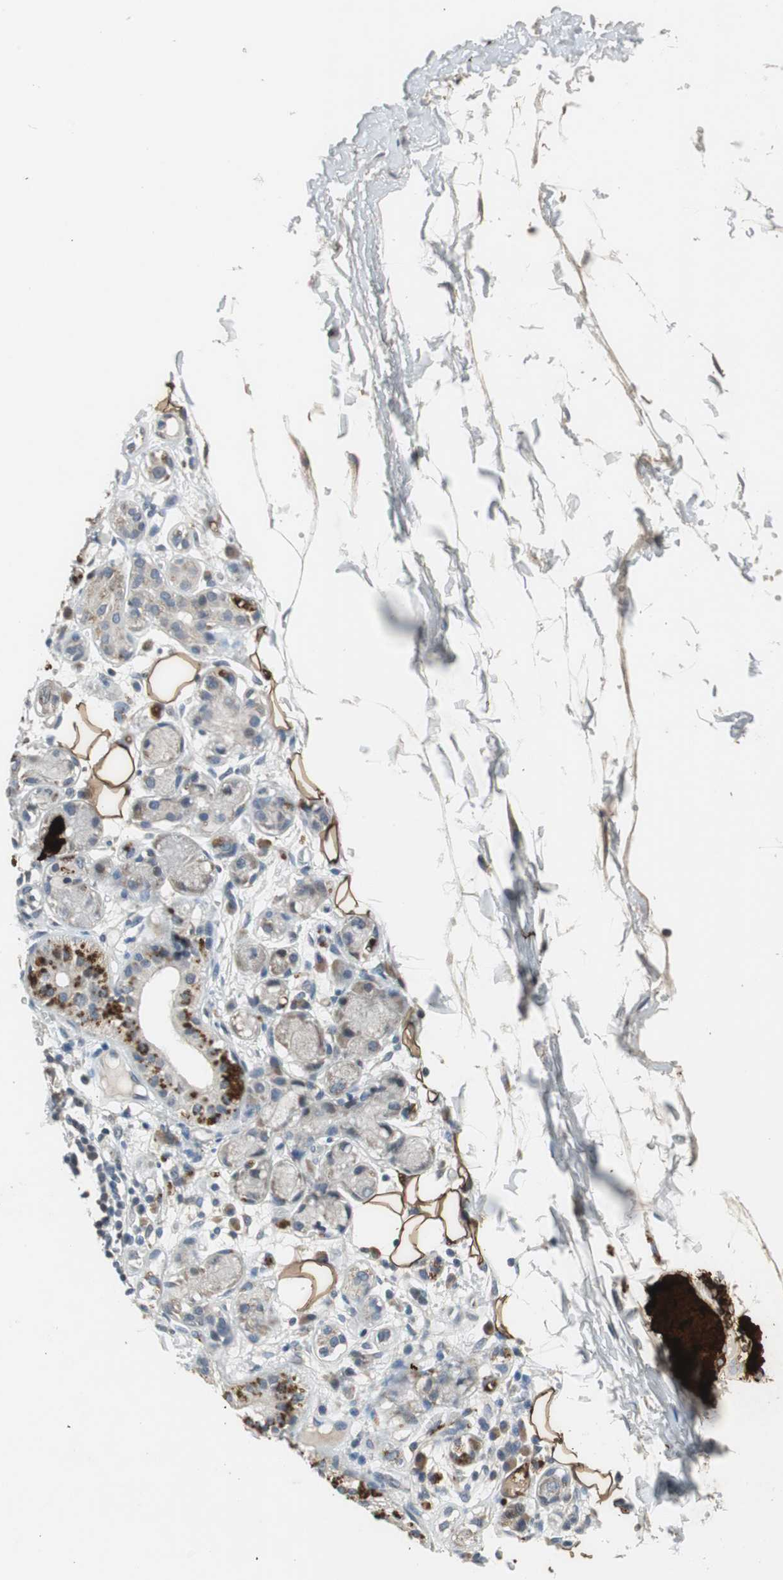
{"staining": {"intensity": "strong", "quantity": ">75%", "location": "cytoplasmic/membranous"}, "tissue": "adipose tissue", "cell_type": "Adipocytes", "image_type": "normal", "snomed": [{"axis": "morphology", "description": "Normal tissue, NOS"}, {"axis": "morphology", "description": "Inflammation, NOS"}, {"axis": "topography", "description": "Vascular tissue"}, {"axis": "topography", "description": "Salivary gland"}], "caption": "A high amount of strong cytoplasmic/membranous expression is seen in approximately >75% of adipocytes in normal adipose tissue. (IHC, brightfield microscopy, high magnification).", "gene": "PI4KB", "patient": {"sex": "female", "age": 75}}